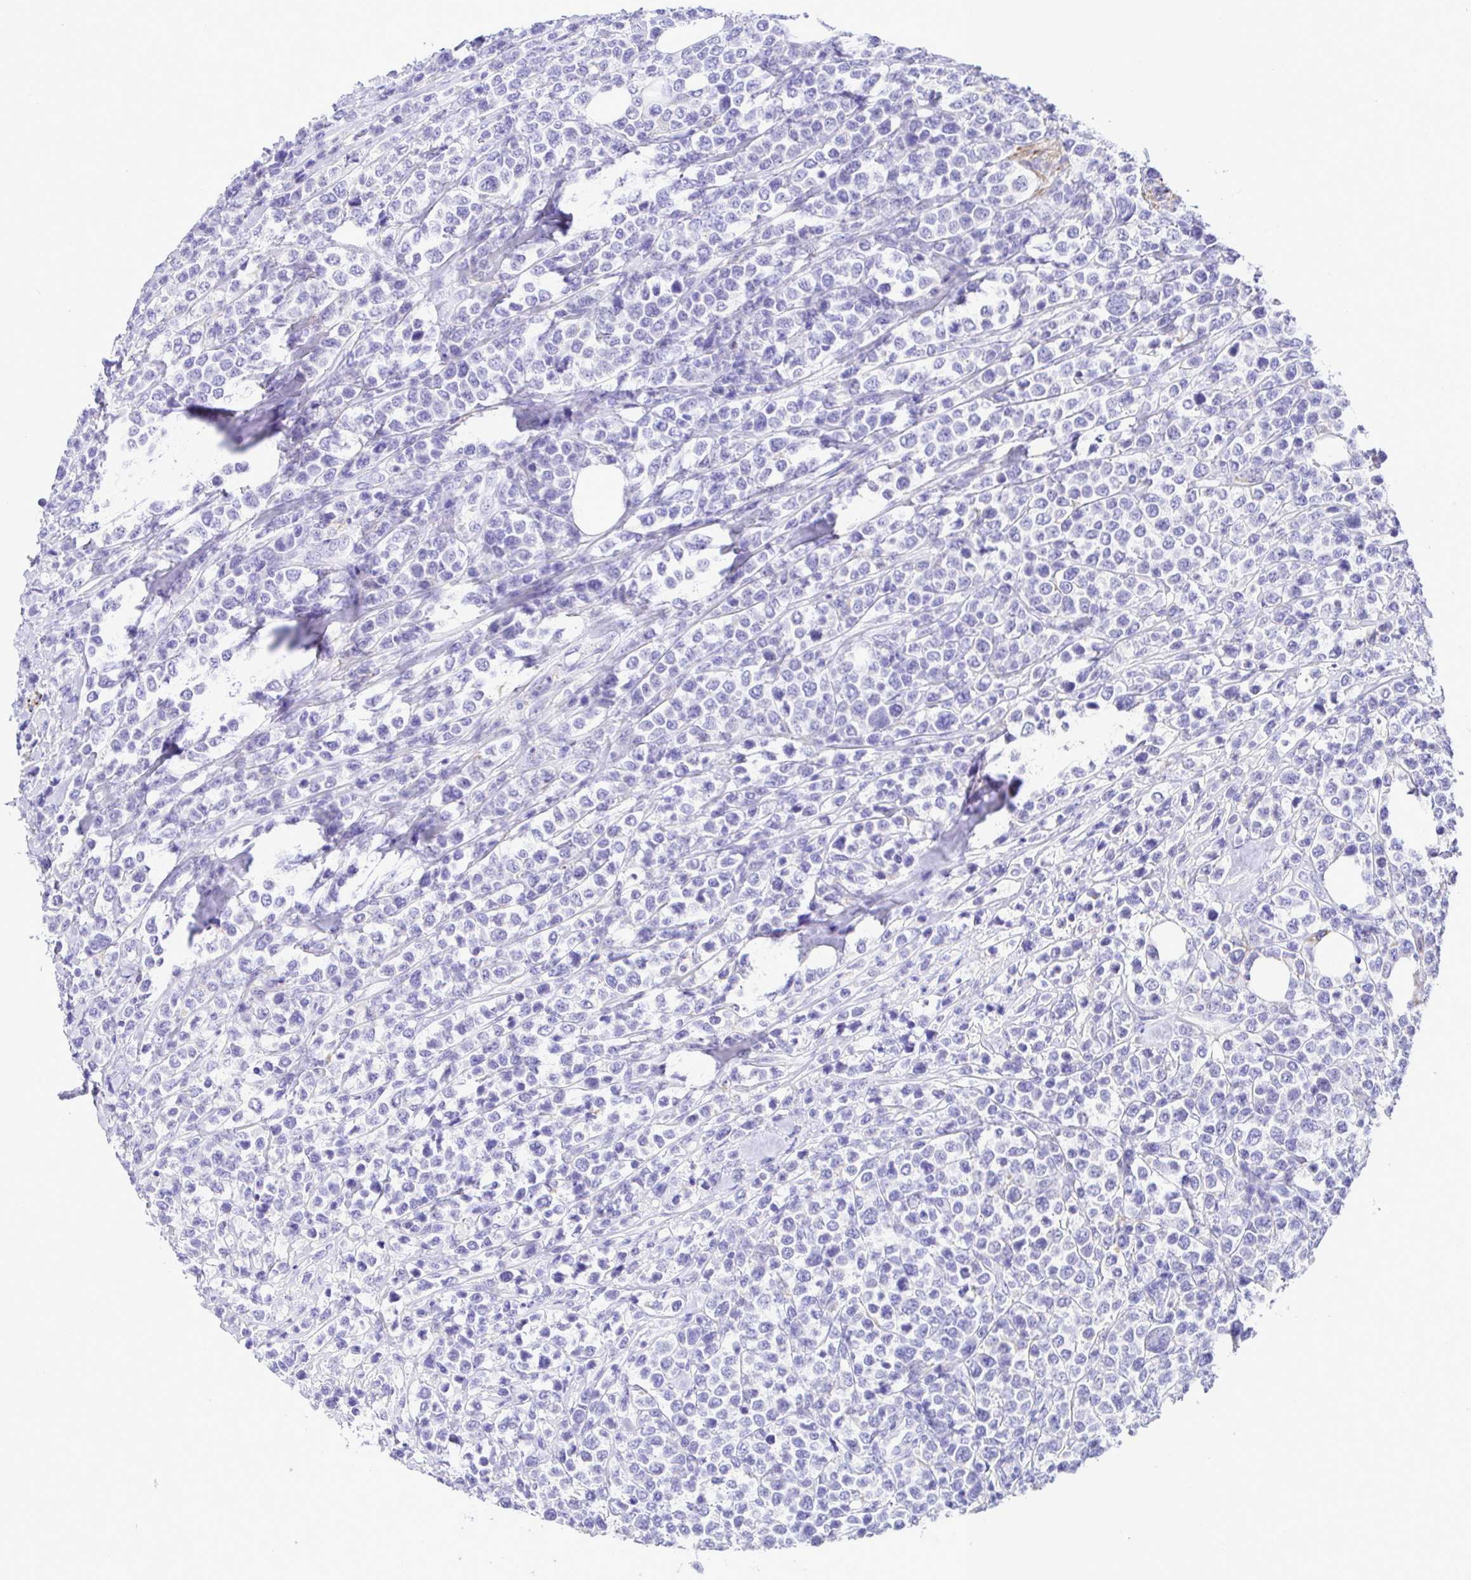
{"staining": {"intensity": "negative", "quantity": "none", "location": "none"}, "tissue": "lymphoma", "cell_type": "Tumor cells", "image_type": "cancer", "snomed": [{"axis": "morphology", "description": "Malignant lymphoma, non-Hodgkin's type, High grade"}, {"axis": "topography", "description": "Soft tissue"}], "caption": "Human lymphoma stained for a protein using immunohistochemistry exhibits no staining in tumor cells.", "gene": "BACE2", "patient": {"sex": "female", "age": 56}}